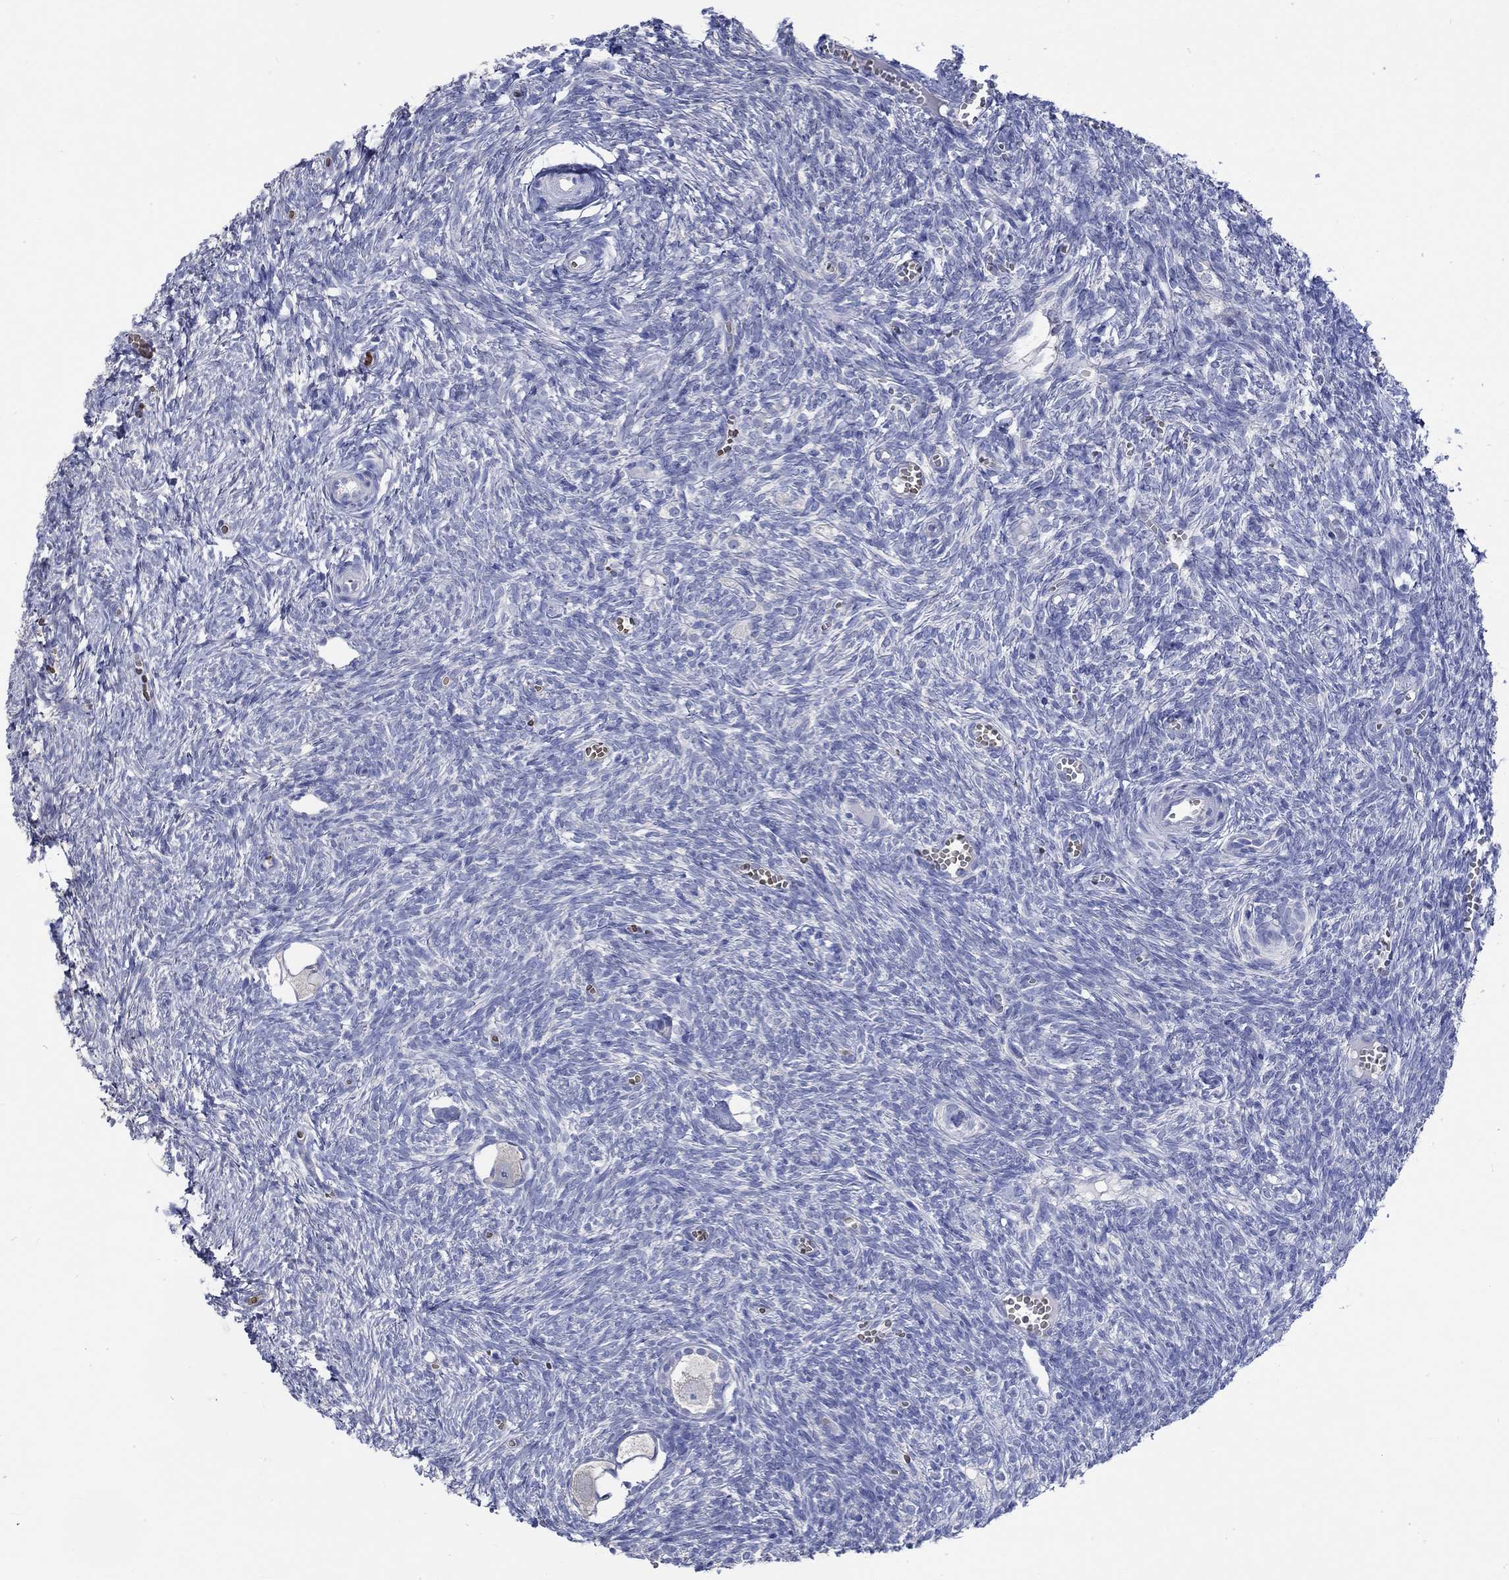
{"staining": {"intensity": "negative", "quantity": "none", "location": "none"}, "tissue": "ovary", "cell_type": "Follicle cells", "image_type": "normal", "snomed": [{"axis": "morphology", "description": "Normal tissue, NOS"}, {"axis": "topography", "description": "Ovary"}], "caption": "The photomicrograph displays no staining of follicle cells in normal ovary.", "gene": "KCNA1", "patient": {"sex": "female", "age": 43}}